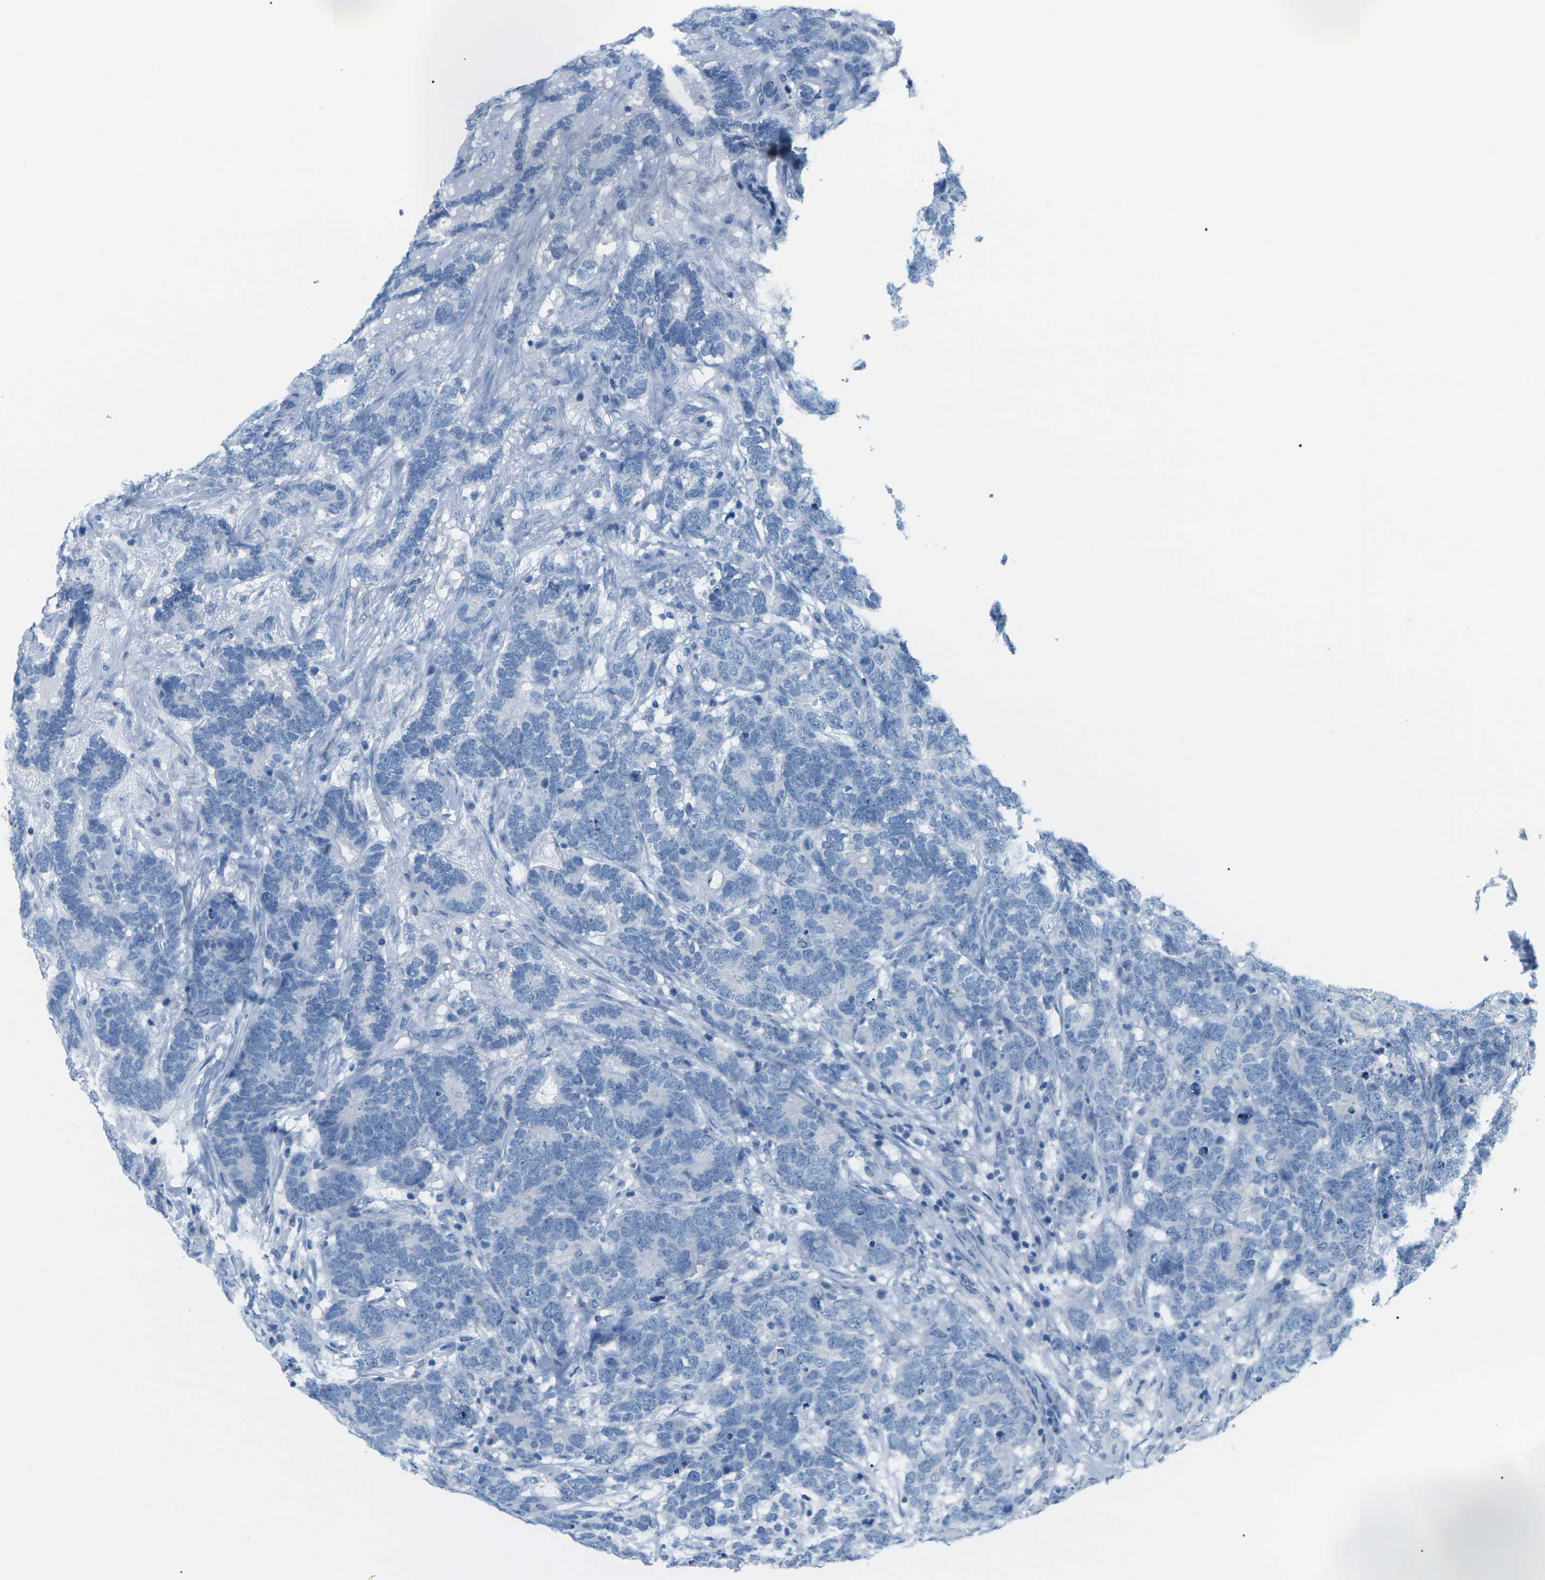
{"staining": {"intensity": "negative", "quantity": "none", "location": "none"}, "tissue": "testis cancer", "cell_type": "Tumor cells", "image_type": "cancer", "snomed": [{"axis": "morphology", "description": "Carcinoma, Embryonal, NOS"}, {"axis": "topography", "description": "Testis"}], "caption": "This is an IHC image of embryonal carcinoma (testis). There is no expression in tumor cells.", "gene": "SLC12A1", "patient": {"sex": "male", "age": 26}}